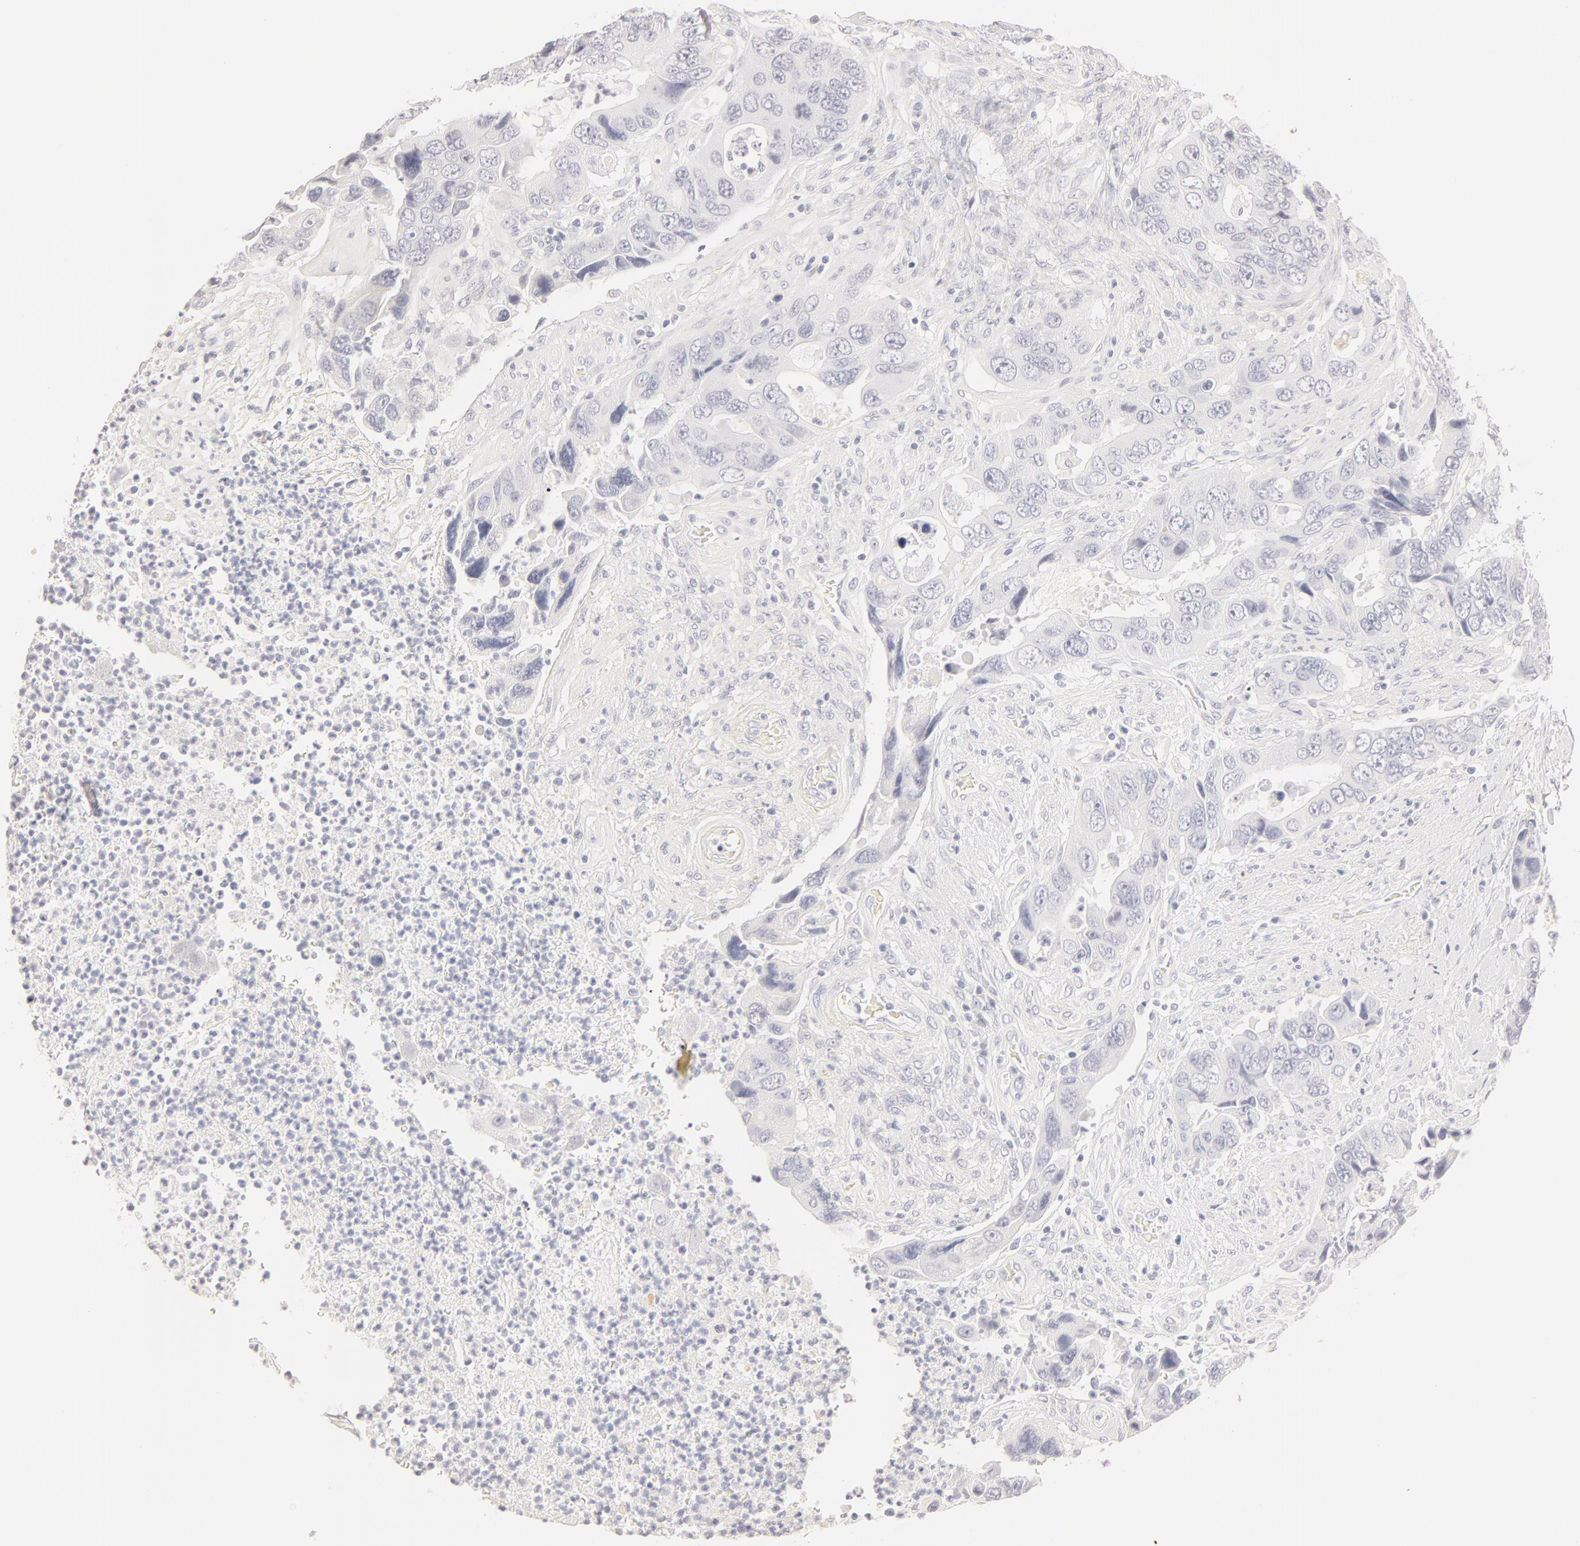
{"staining": {"intensity": "negative", "quantity": "none", "location": "none"}, "tissue": "colorectal cancer", "cell_type": "Tumor cells", "image_type": "cancer", "snomed": [{"axis": "morphology", "description": "Adenocarcinoma, NOS"}, {"axis": "topography", "description": "Rectum"}], "caption": "An image of human colorectal cancer is negative for staining in tumor cells.", "gene": "LGALS7B", "patient": {"sex": "female", "age": 67}}